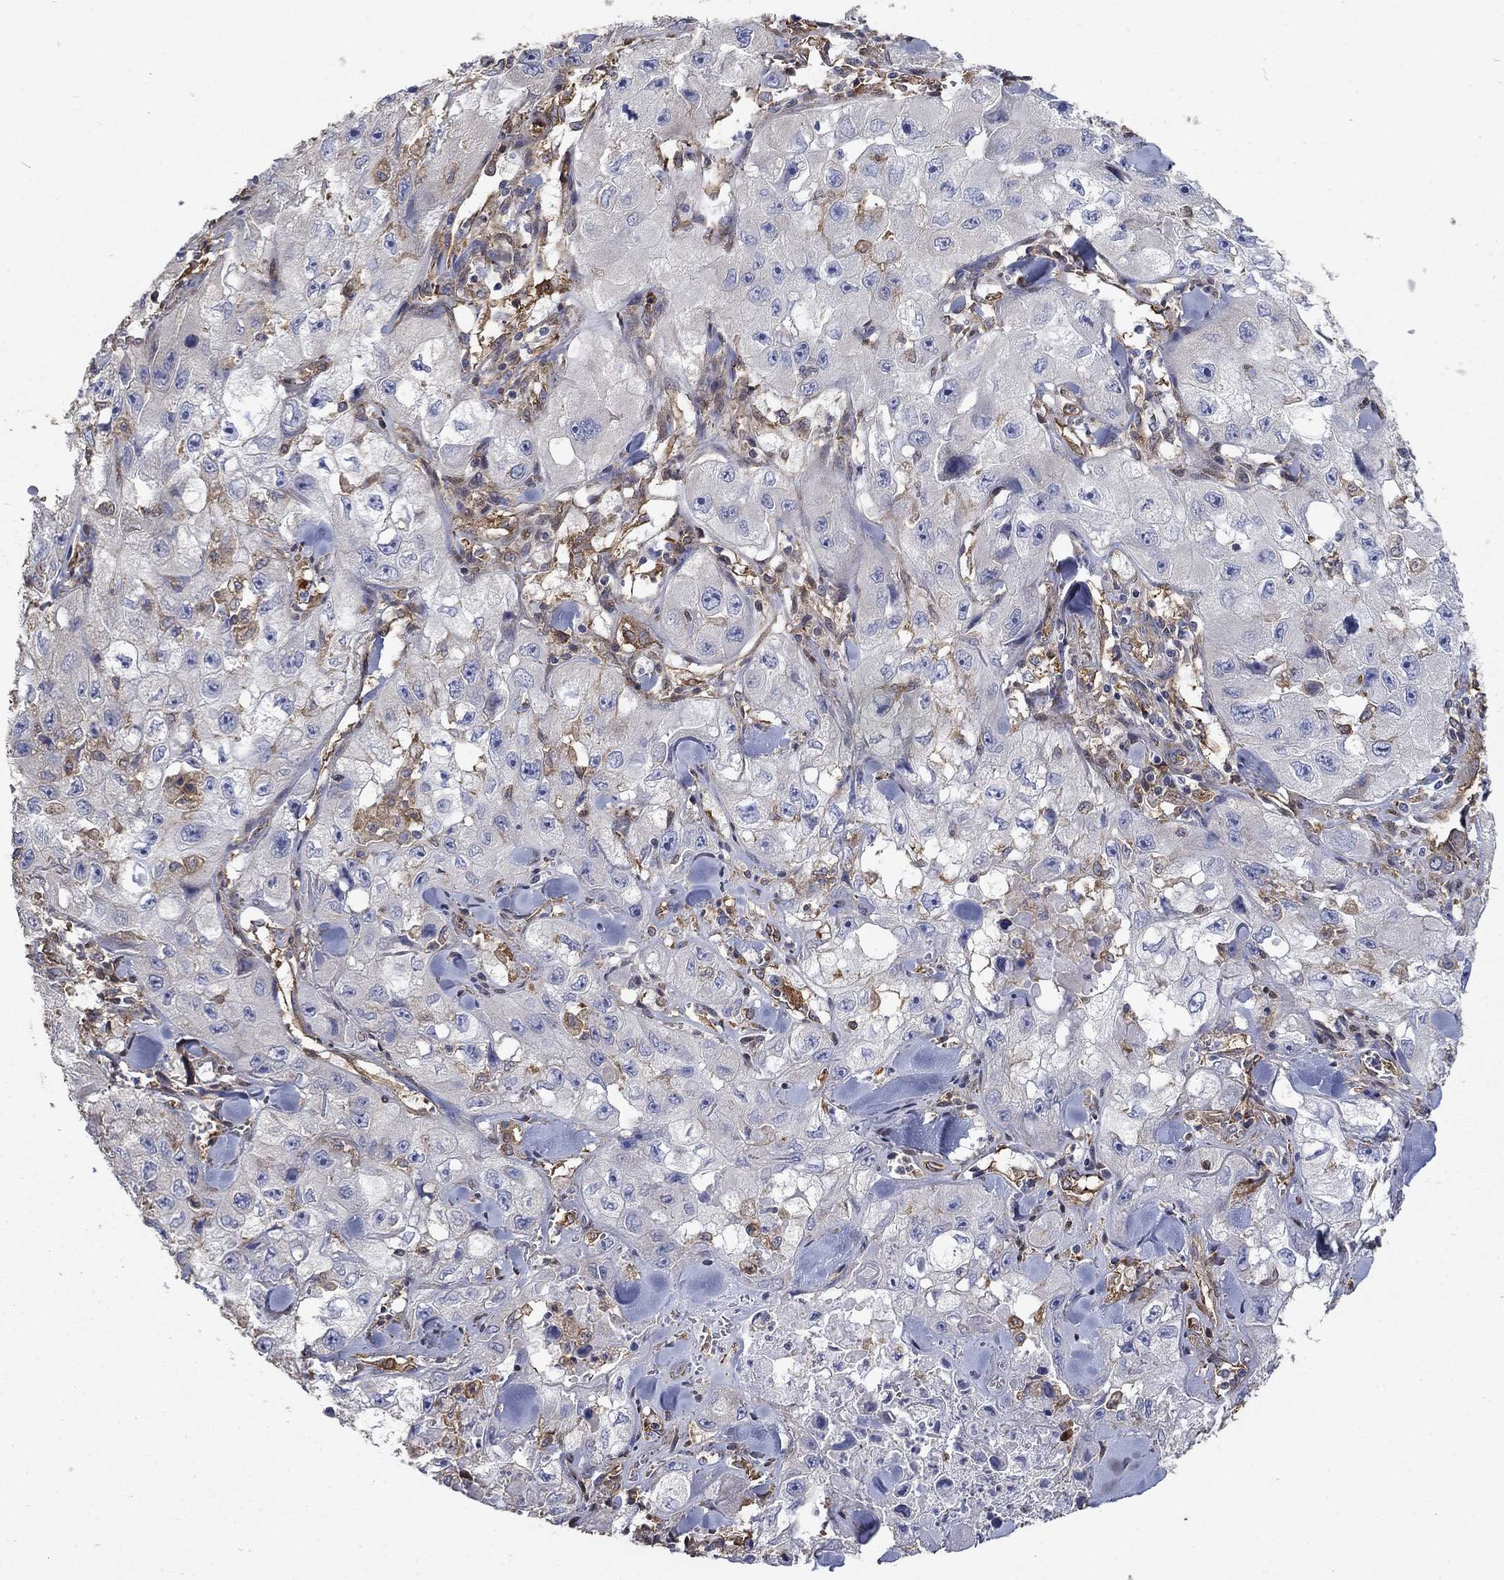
{"staining": {"intensity": "weak", "quantity": "<25%", "location": "cytoplasmic/membranous"}, "tissue": "skin cancer", "cell_type": "Tumor cells", "image_type": "cancer", "snomed": [{"axis": "morphology", "description": "Squamous cell carcinoma, NOS"}, {"axis": "topography", "description": "Skin"}, {"axis": "topography", "description": "Subcutis"}], "caption": "Human skin cancer (squamous cell carcinoma) stained for a protein using immunohistochemistry (IHC) exhibits no staining in tumor cells.", "gene": "DPYSL2", "patient": {"sex": "male", "age": 73}}